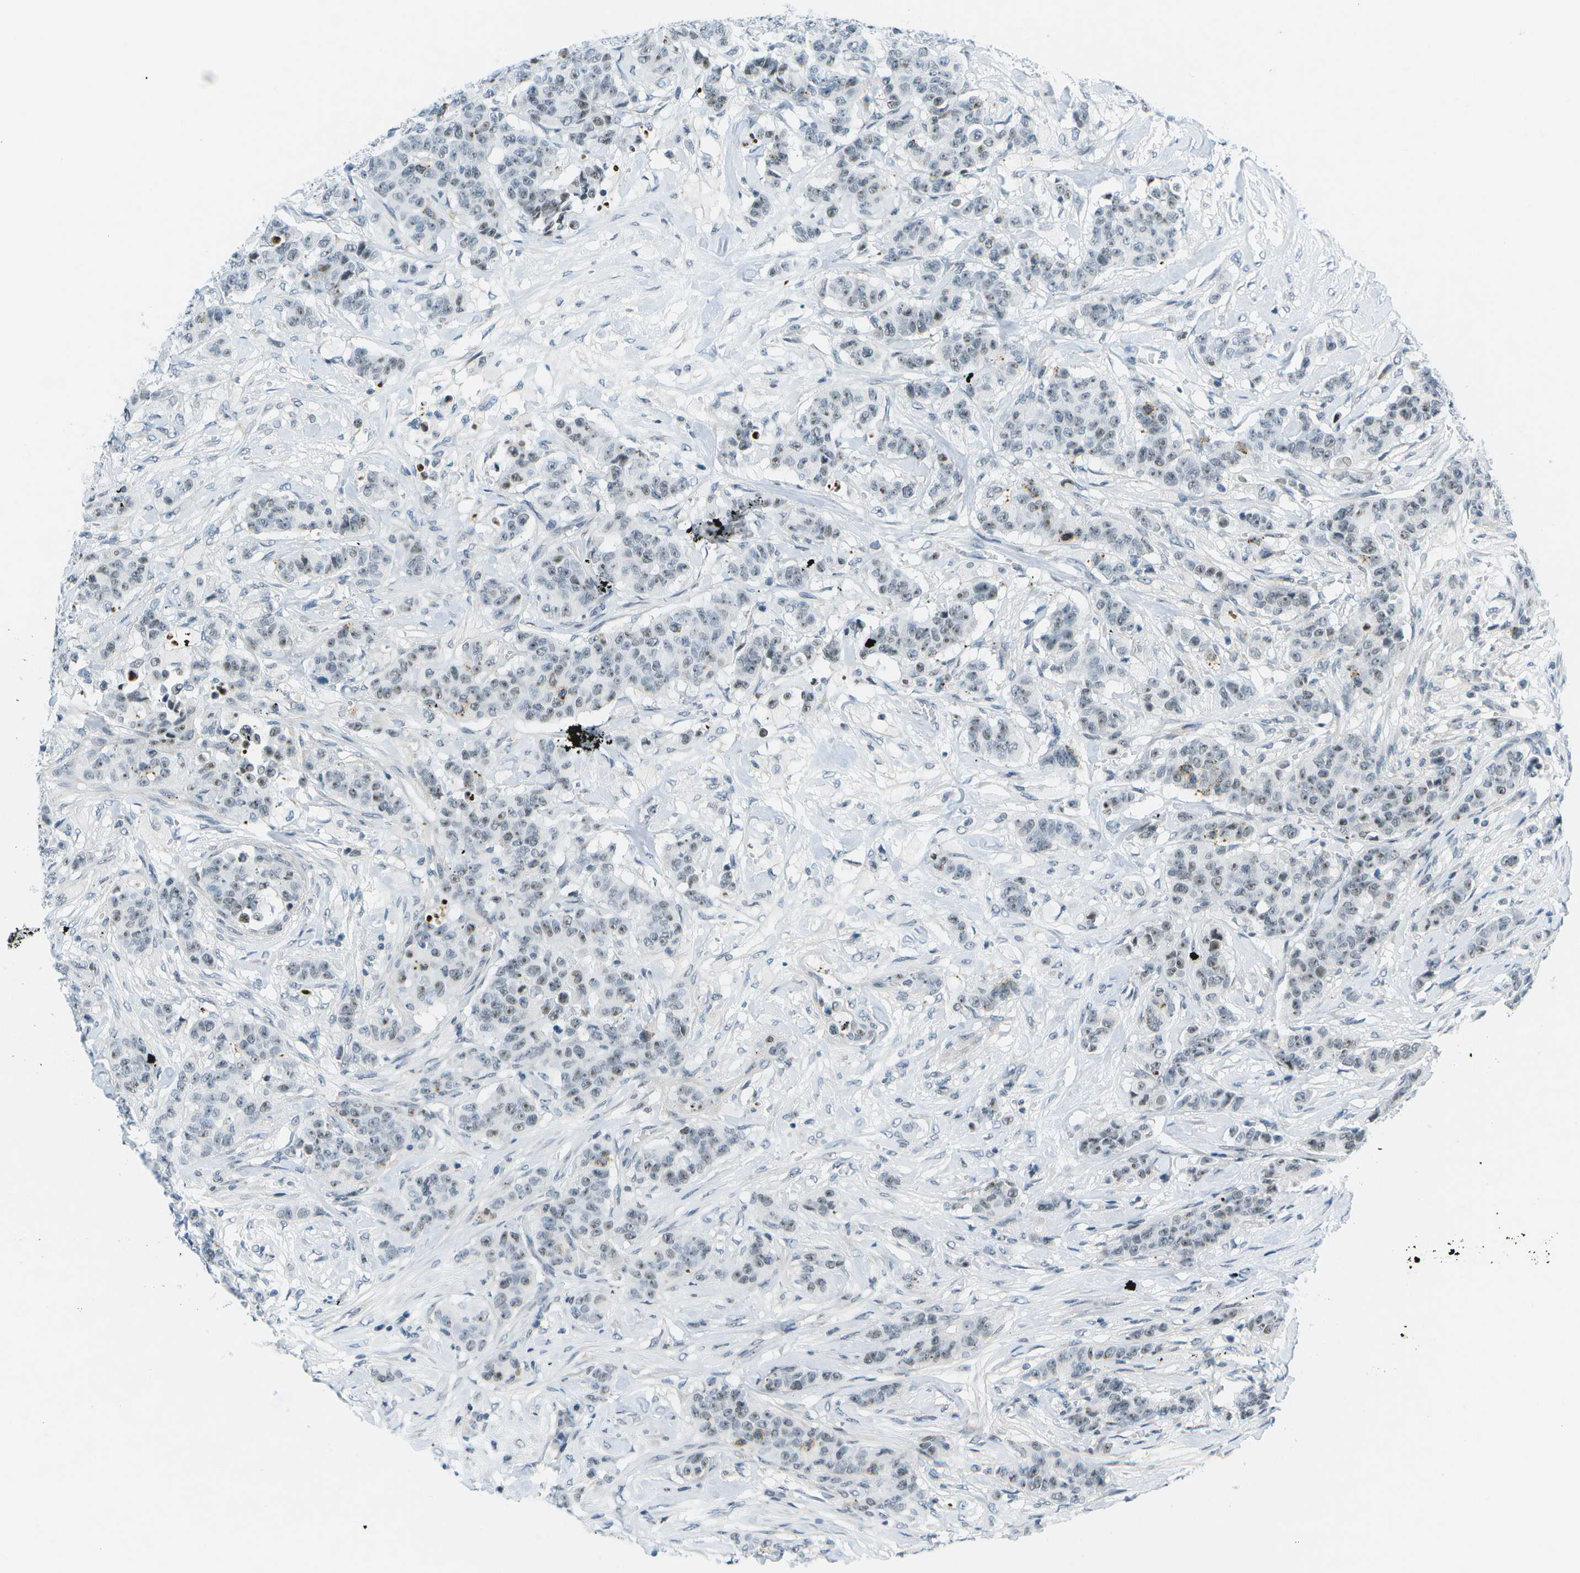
{"staining": {"intensity": "weak", "quantity": "25%-75%", "location": "nuclear"}, "tissue": "breast cancer", "cell_type": "Tumor cells", "image_type": "cancer", "snomed": [{"axis": "morphology", "description": "Normal tissue, NOS"}, {"axis": "morphology", "description": "Duct carcinoma"}, {"axis": "topography", "description": "Breast"}], "caption": "Weak nuclear protein positivity is appreciated in about 25%-75% of tumor cells in breast cancer (invasive ductal carcinoma).", "gene": "PITHD1", "patient": {"sex": "female", "age": 40}}